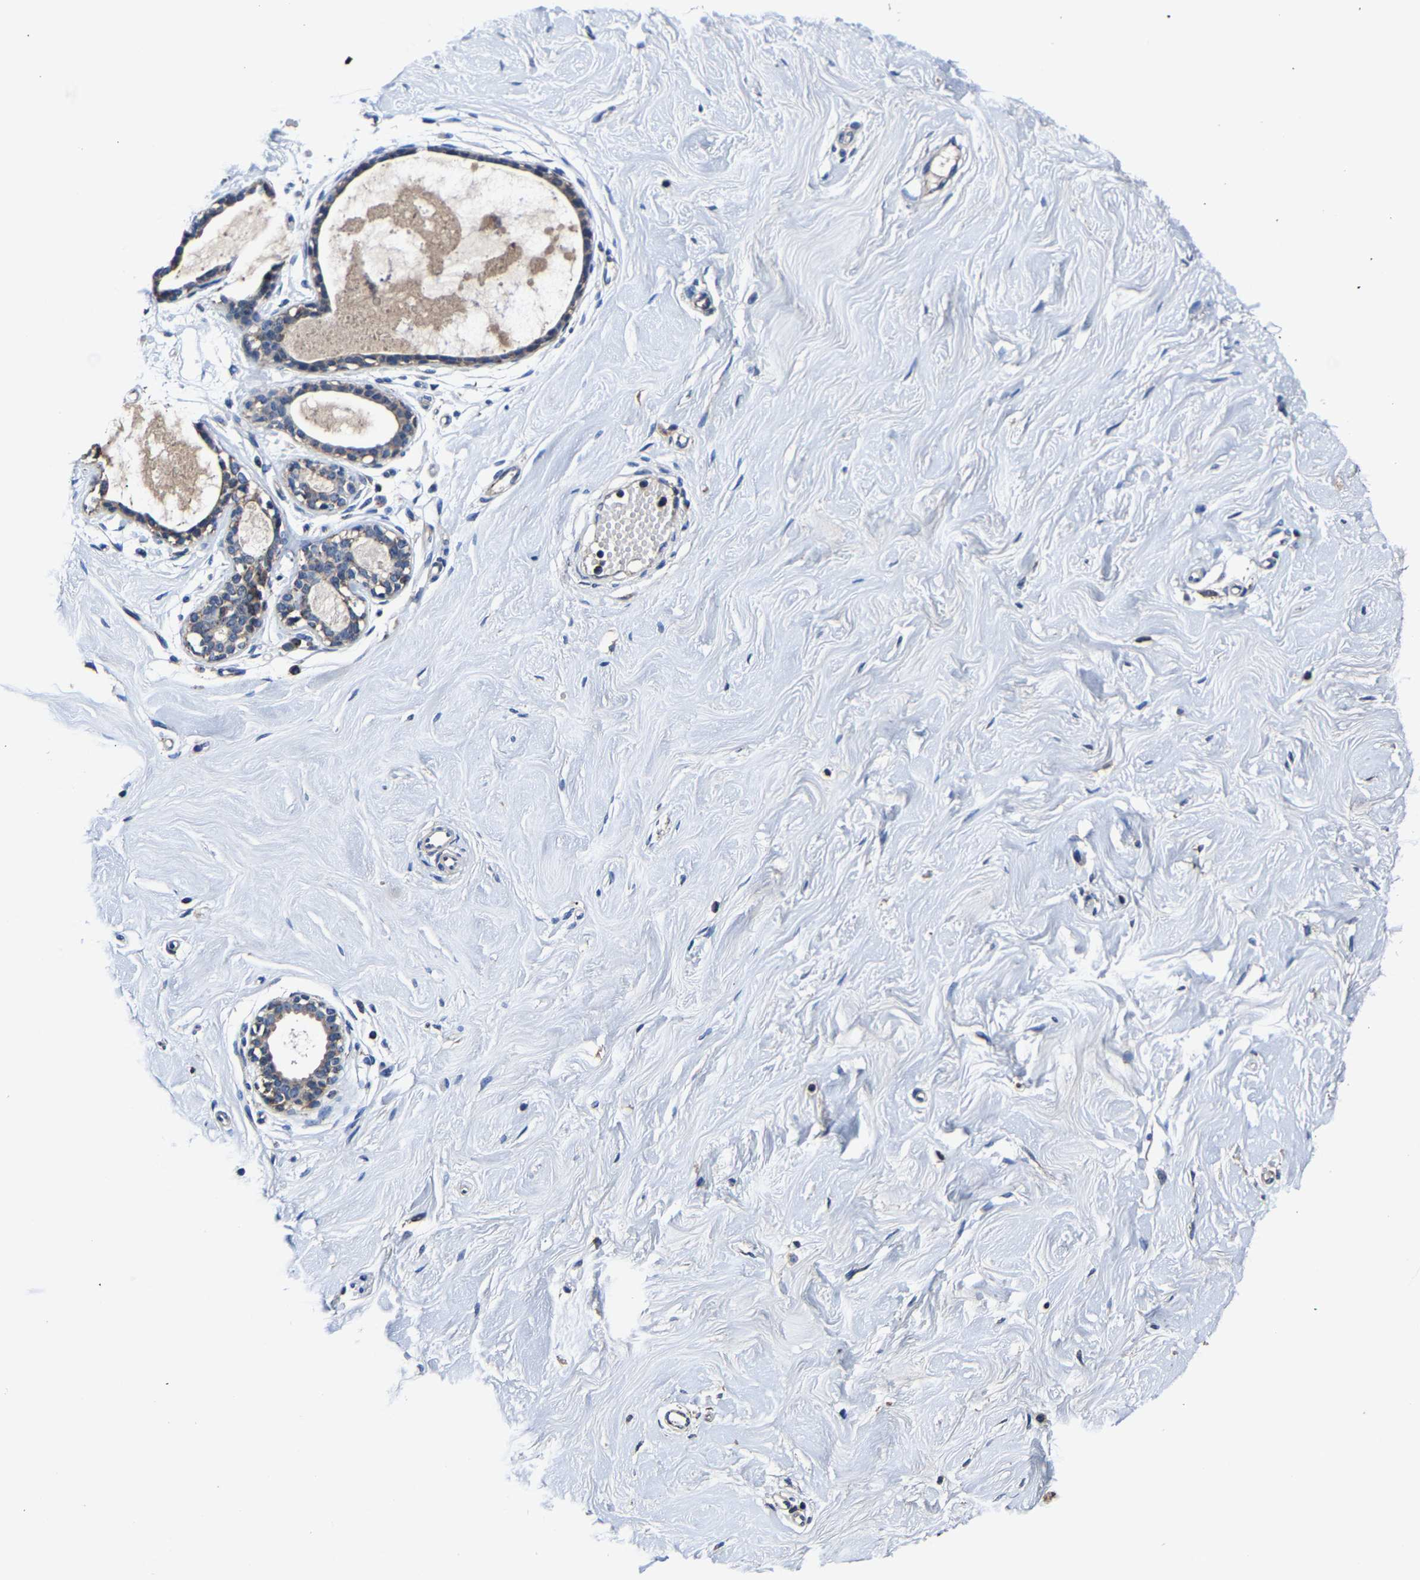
{"staining": {"intensity": "negative", "quantity": "none", "location": "none"}, "tissue": "breast", "cell_type": "Adipocytes", "image_type": "normal", "snomed": [{"axis": "morphology", "description": "Normal tissue, NOS"}, {"axis": "topography", "description": "Breast"}], "caption": "Immunohistochemical staining of unremarkable human breast reveals no significant expression in adipocytes. (Immunohistochemistry (ihc), brightfield microscopy, high magnification).", "gene": "ZCCHC7", "patient": {"sex": "female", "age": 23}}